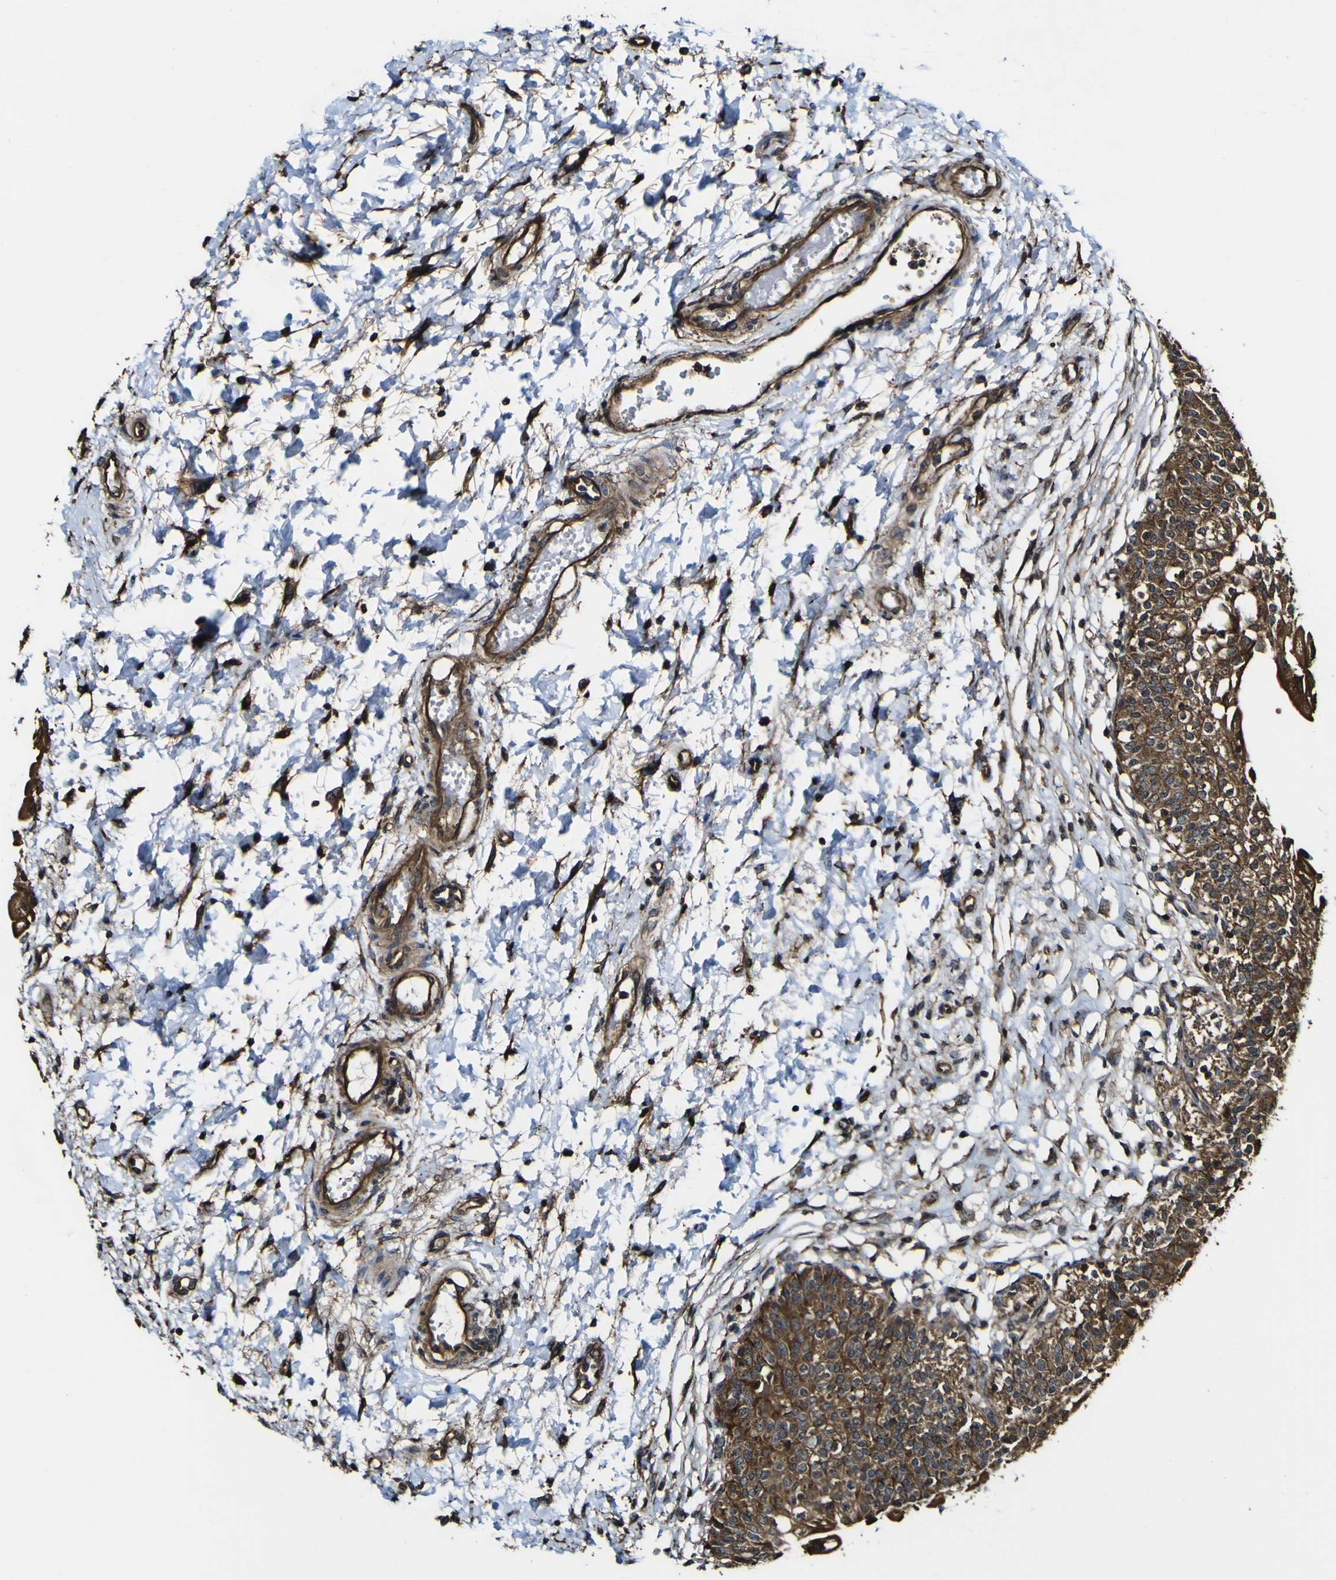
{"staining": {"intensity": "strong", "quantity": ">75%", "location": "cytoplasmic/membranous"}, "tissue": "urinary bladder", "cell_type": "Urothelial cells", "image_type": "normal", "snomed": [{"axis": "morphology", "description": "Normal tissue, NOS"}, {"axis": "topography", "description": "Urinary bladder"}], "caption": "Benign urinary bladder reveals strong cytoplasmic/membranous staining in approximately >75% of urothelial cells Using DAB (3,3'-diaminobenzidine) (brown) and hematoxylin (blue) stains, captured at high magnification using brightfield microscopy..", "gene": "NAALADL2", "patient": {"sex": "male", "age": 55}}